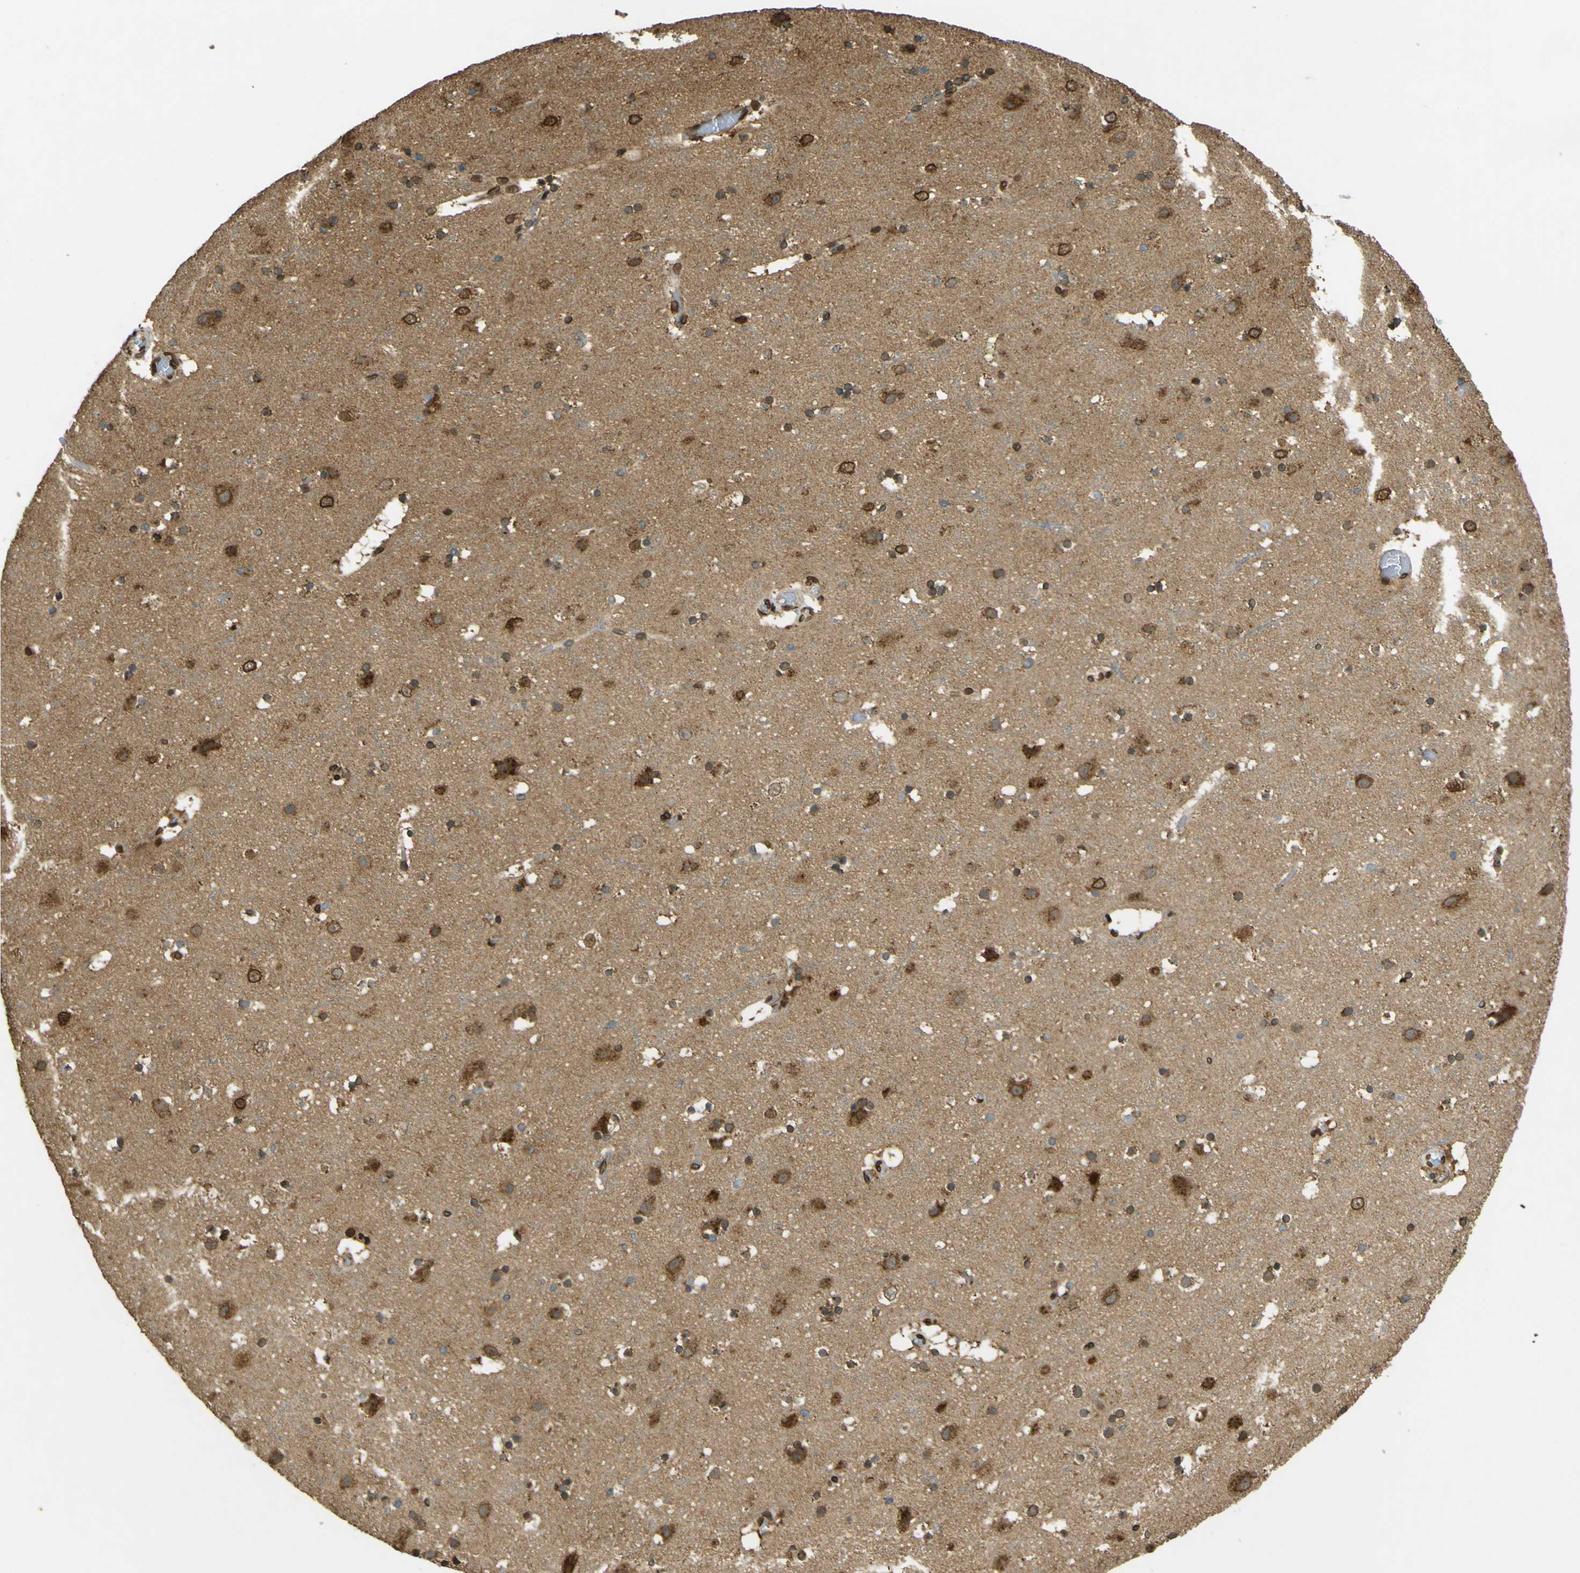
{"staining": {"intensity": "weak", "quantity": ">75%", "location": "cytoplasmic/membranous"}, "tissue": "cerebral cortex", "cell_type": "Endothelial cells", "image_type": "normal", "snomed": [{"axis": "morphology", "description": "Normal tissue, NOS"}, {"axis": "topography", "description": "Cerebral cortex"}], "caption": "Immunohistochemistry staining of benign cerebral cortex, which demonstrates low levels of weak cytoplasmic/membranous expression in approximately >75% of endothelial cells indicating weak cytoplasmic/membranous protein expression. The staining was performed using DAB (3,3'-diaminobenzidine) (brown) for protein detection and nuclei were counterstained in hematoxylin (blue).", "gene": "GALNT1", "patient": {"sex": "male", "age": 45}}